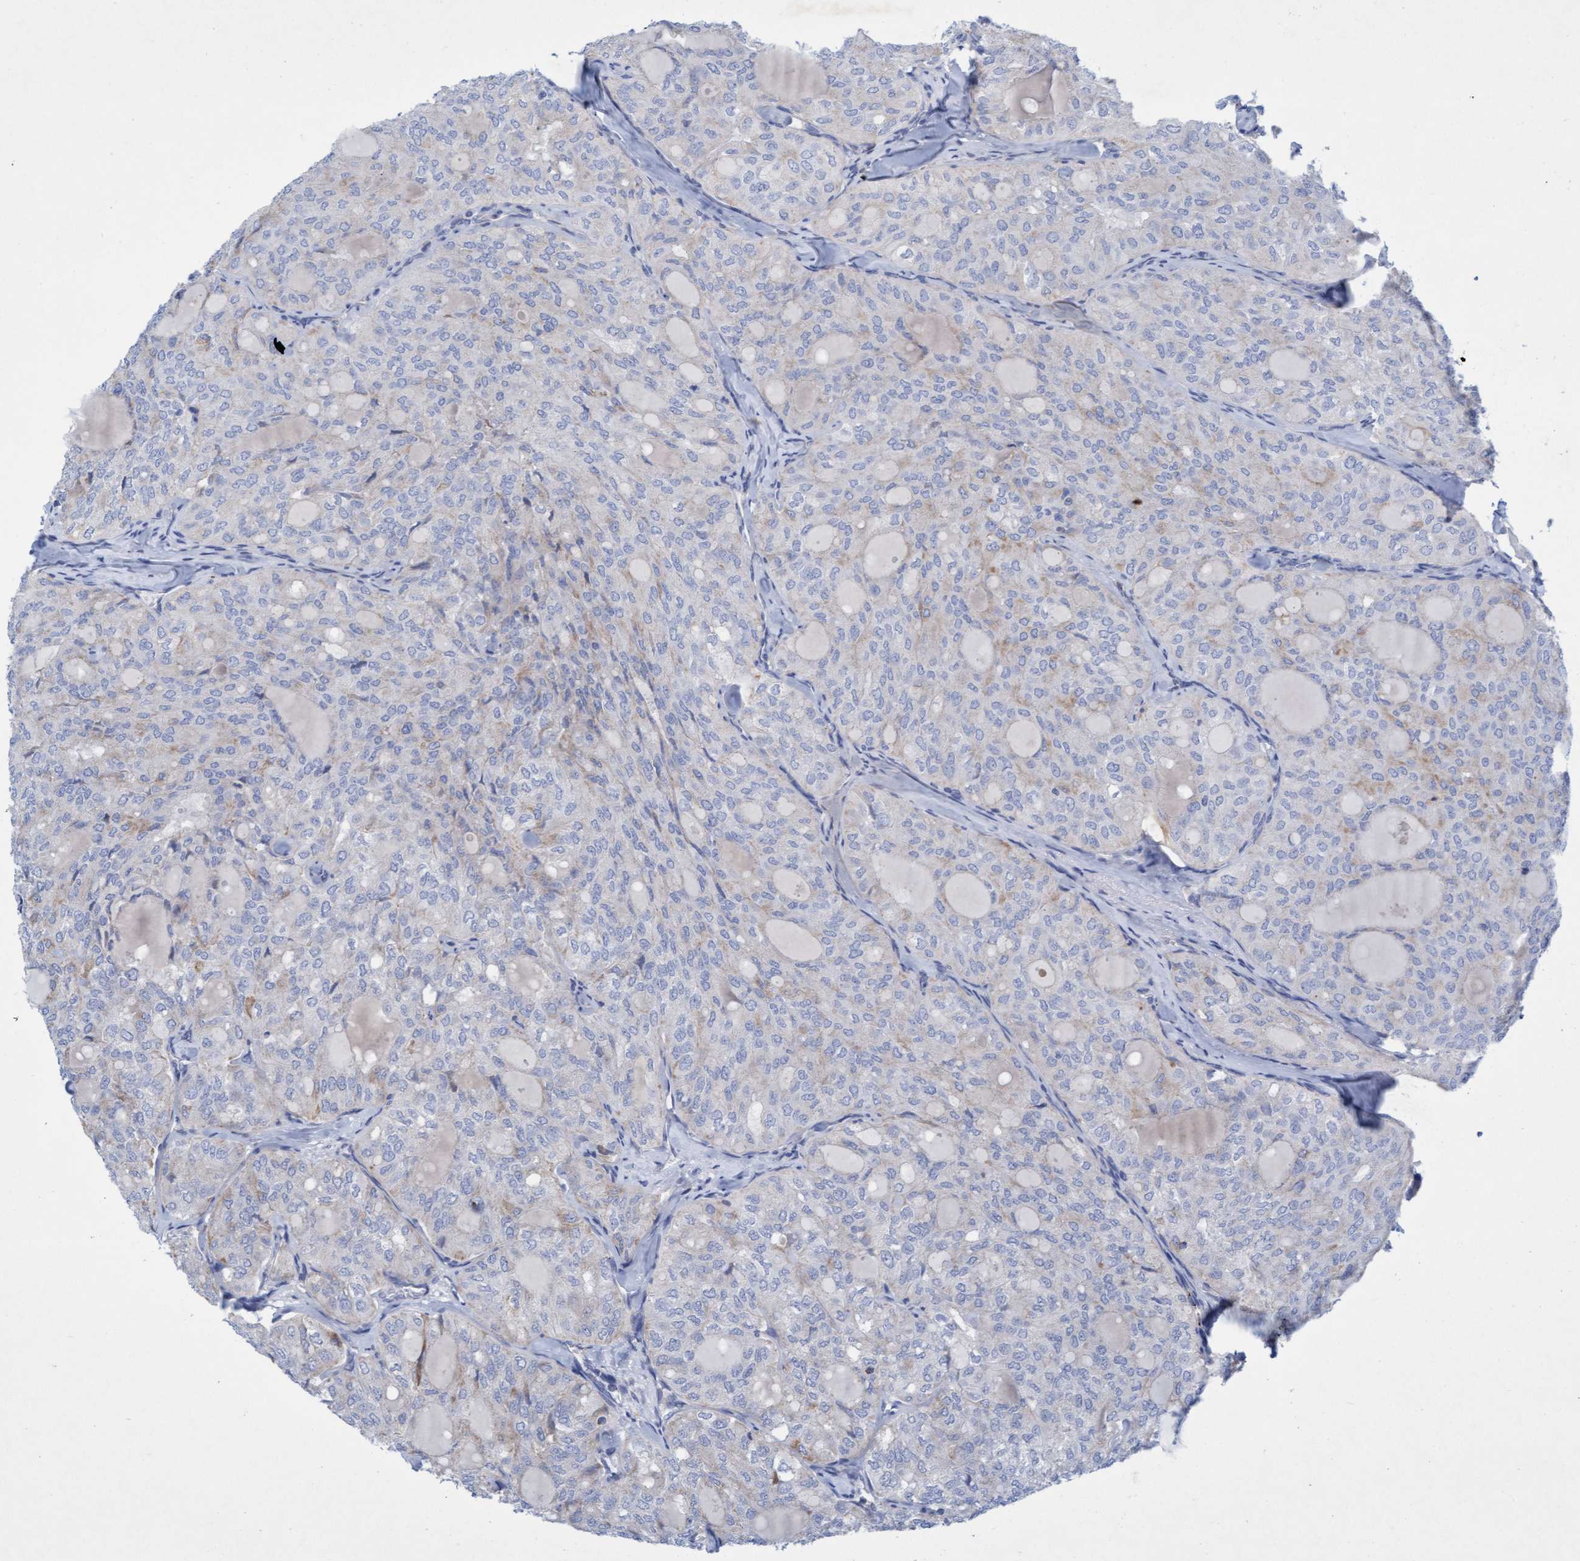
{"staining": {"intensity": "weak", "quantity": "<25%", "location": "cytoplasmic/membranous"}, "tissue": "thyroid cancer", "cell_type": "Tumor cells", "image_type": "cancer", "snomed": [{"axis": "morphology", "description": "Follicular adenoma carcinoma, NOS"}, {"axis": "topography", "description": "Thyroid gland"}], "caption": "This is an IHC image of follicular adenoma carcinoma (thyroid). There is no expression in tumor cells.", "gene": "SGSH", "patient": {"sex": "male", "age": 75}}